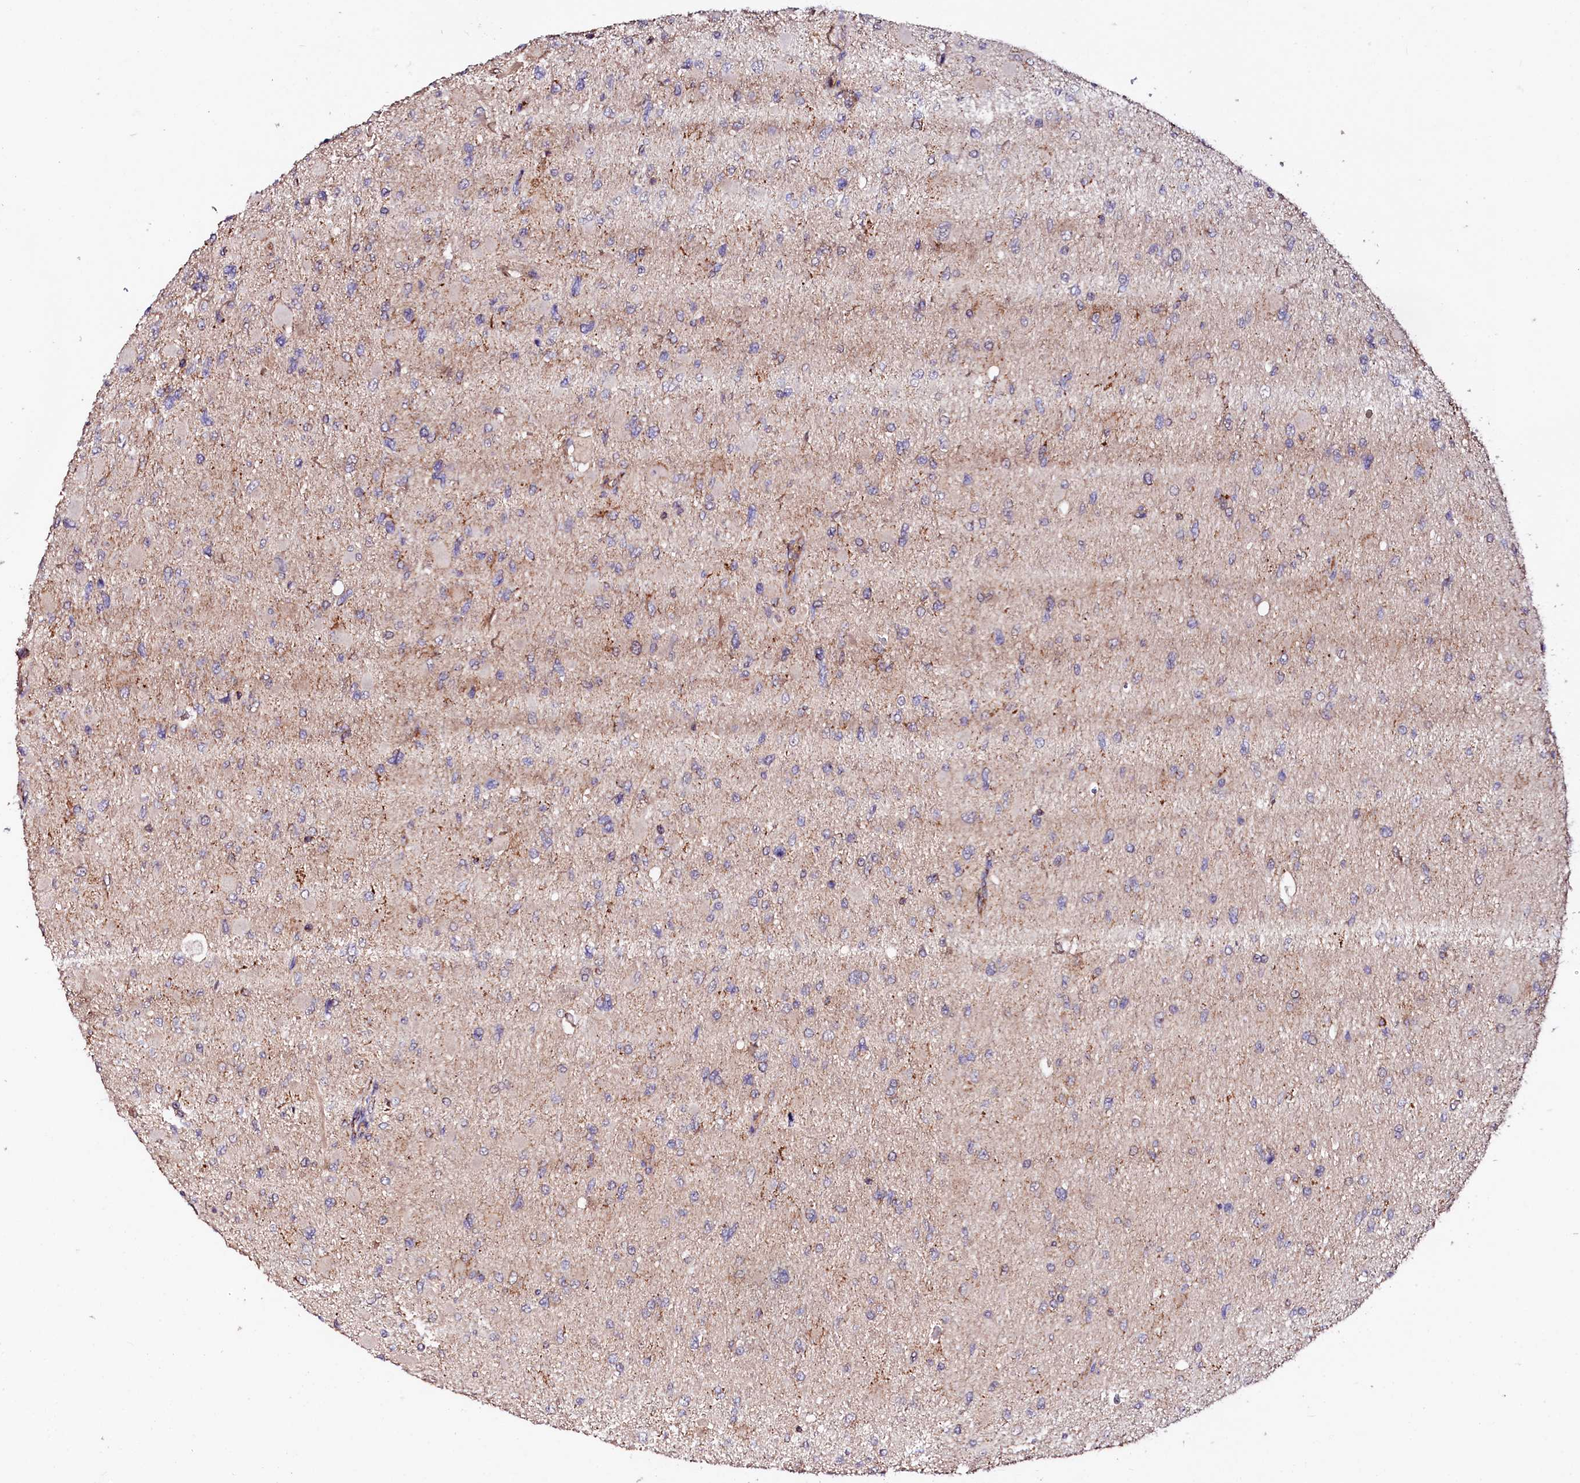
{"staining": {"intensity": "weak", "quantity": "<25%", "location": "cytoplasmic/membranous"}, "tissue": "glioma", "cell_type": "Tumor cells", "image_type": "cancer", "snomed": [{"axis": "morphology", "description": "Glioma, malignant, High grade"}, {"axis": "topography", "description": "Cerebral cortex"}], "caption": "Tumor cells are negative for brown protein staining in glioma.", "gene": "ST3GAL1", "patient": {"sex": "female", "age": 36}}